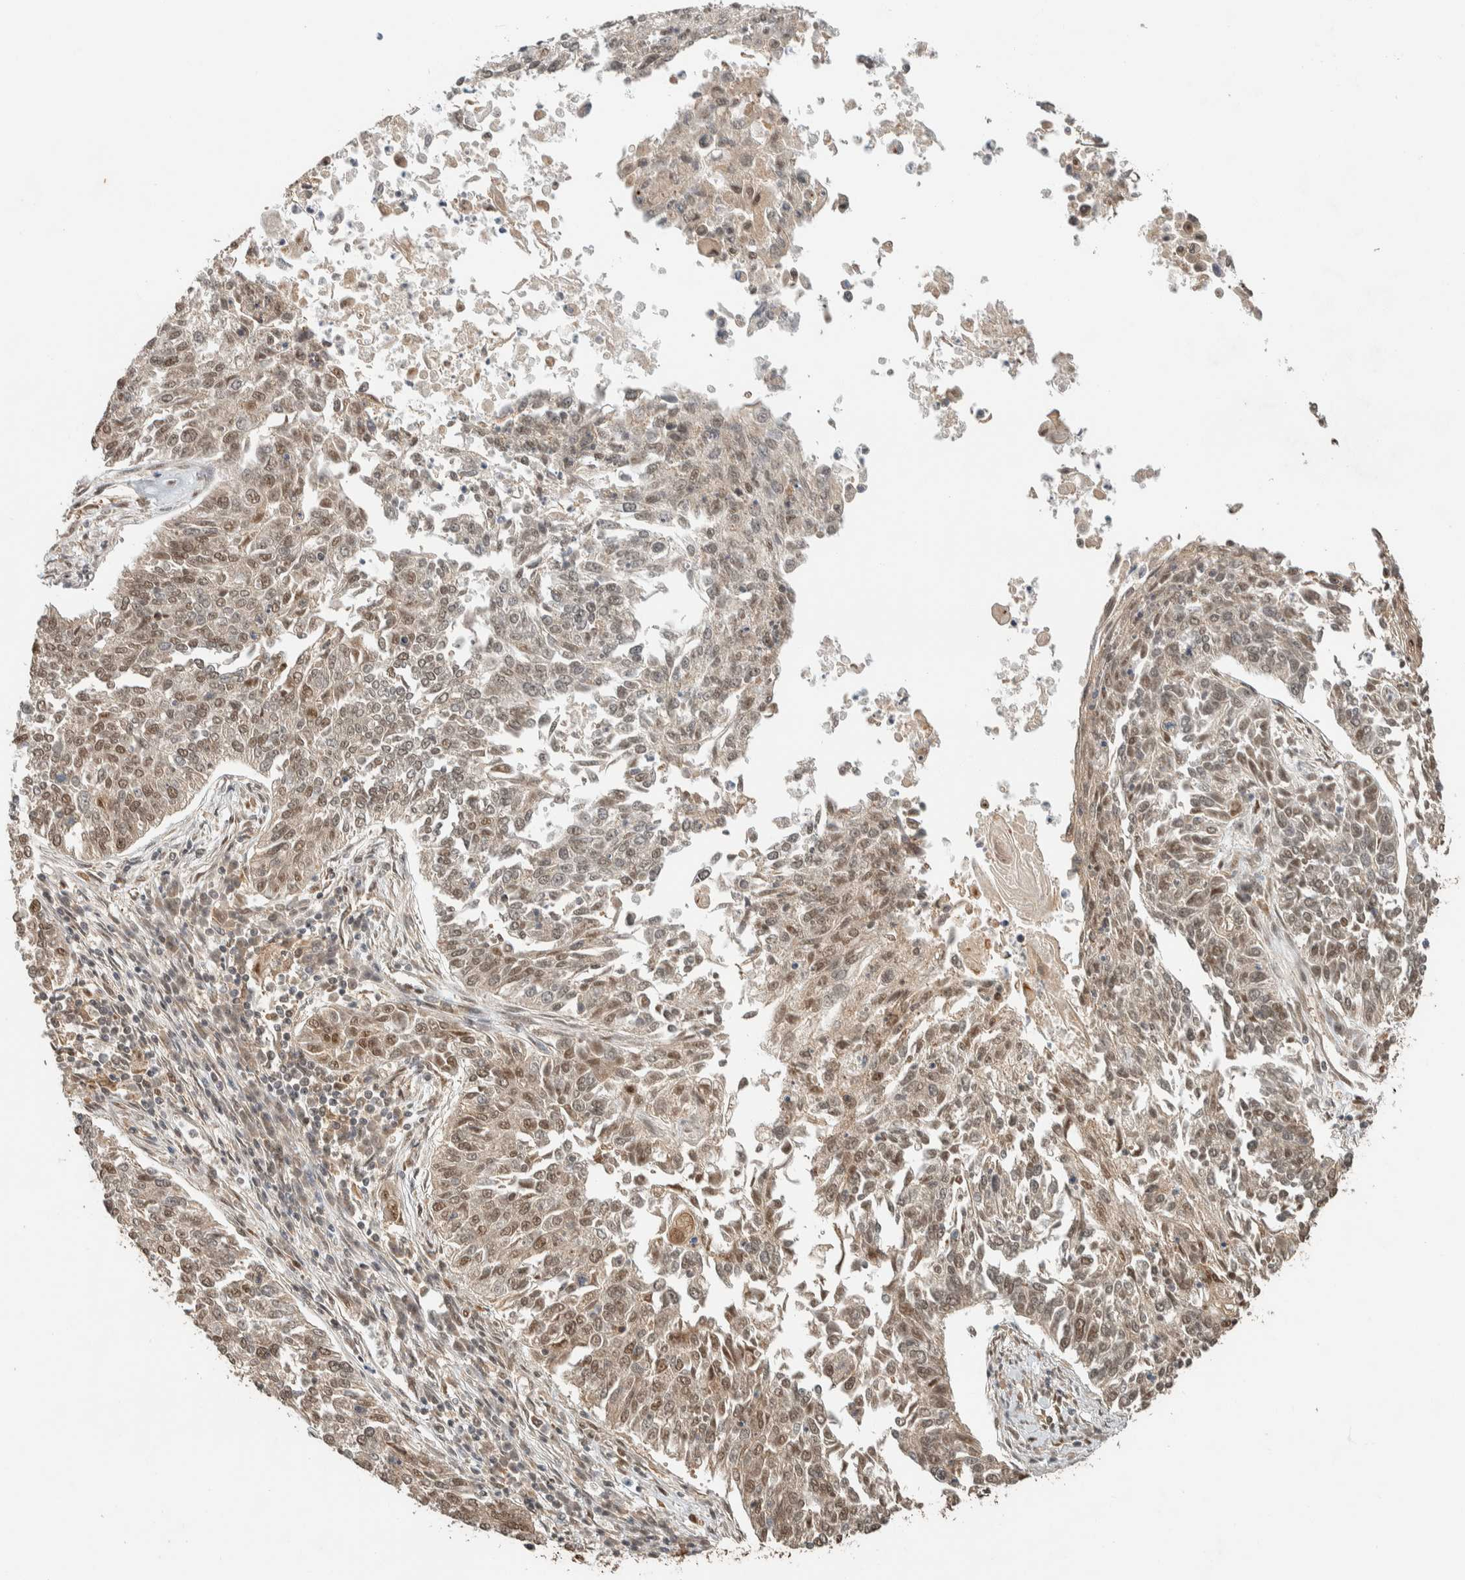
{"staining": {"intensity": "moderate", "quantity": ">75%", "location": "cytoplasmic/membranous,nuclear"}, "tissue": "lung cancer", "cell_type": "Tumor cells", "image_type": "cancer", "snomed": [{"axis": "morphology", "description": "Normal tissue, NOS"}, {"axis": "morphology", "description": "Squamous cell carcinoma, NOS"}, {"axis": "topography", "description": "Cartilage tissue"}, {"axis": "topography", "description": "Bronchus"}, {"axis": "topography", "description": "Lung"}], "caption": "Immunohistochemical staining of lung cancer (squamous cell carcinoma) shows medium levels of moderate cytoplasmic/membranous and nuclear positivity in about >75% of tumor cells.", "gene": "ZBTB2", "patient": {"sex": "female", "age": 49}}